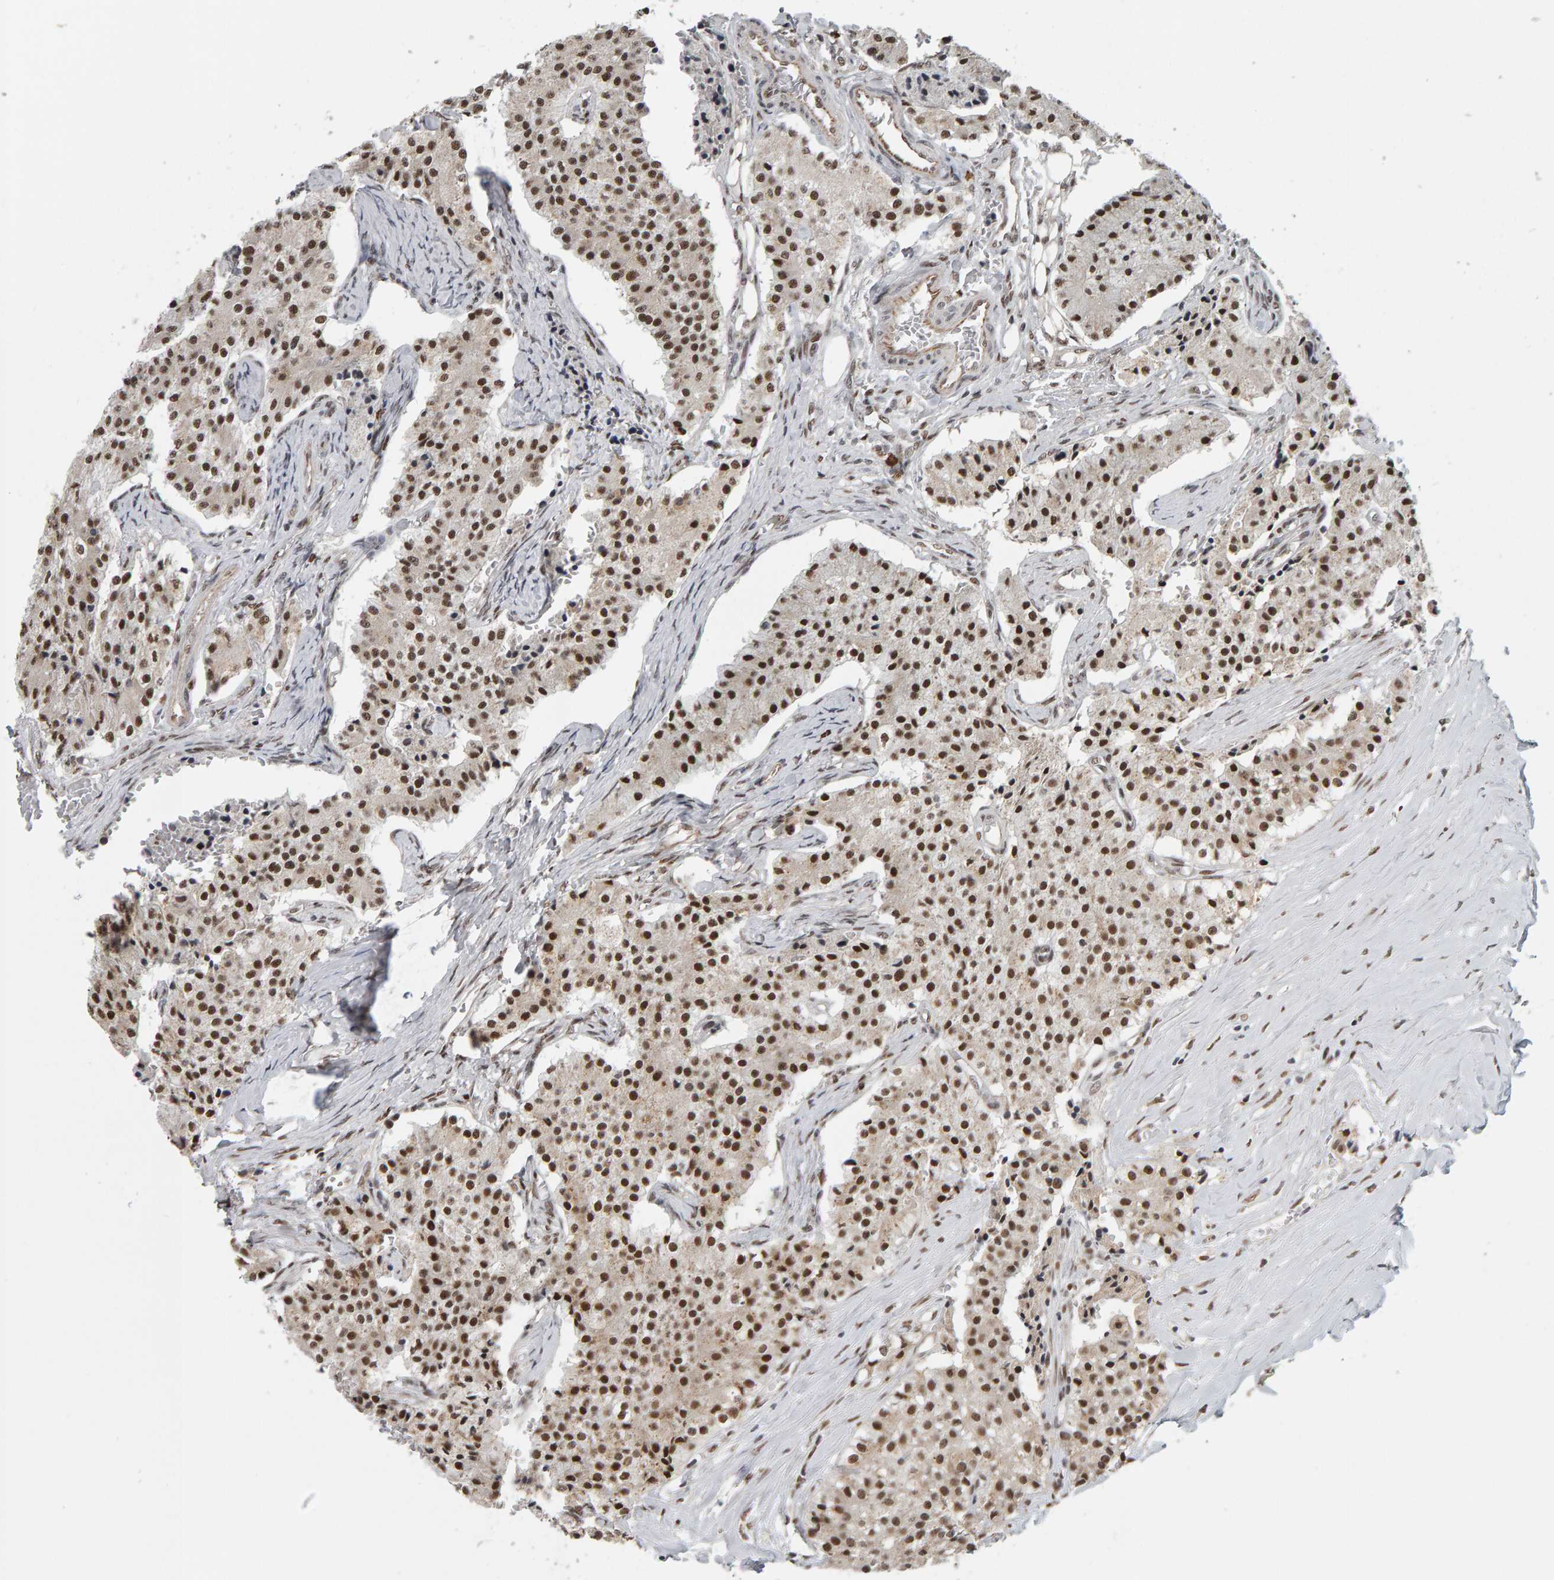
{"staining": {"intensity": "strong", "quantity": ">75%", "location": "nuclear"}, "tissue": "carcinoid", "cell_type": "Tumor cells", "image_type": "cancer", "snomed": [{"axis": "morphology", "description": "Carcinoid, malignant, NOS"}, {"axis": "topography", "description": "Colon"}], "caption": "The image displays staining of carcinoid (malignant), revealing strong nuclear protein expression (brown color) within tumor cells. The staining was performed using DAB (3,3'-diaminobenzidine) to visualize the protein expression in brown, while the nuclei were stained in blue with hematoxylin (Magnification: 20x).", "gene": "ATF7IP", "patient": {"sex": "female", "age": 52}}